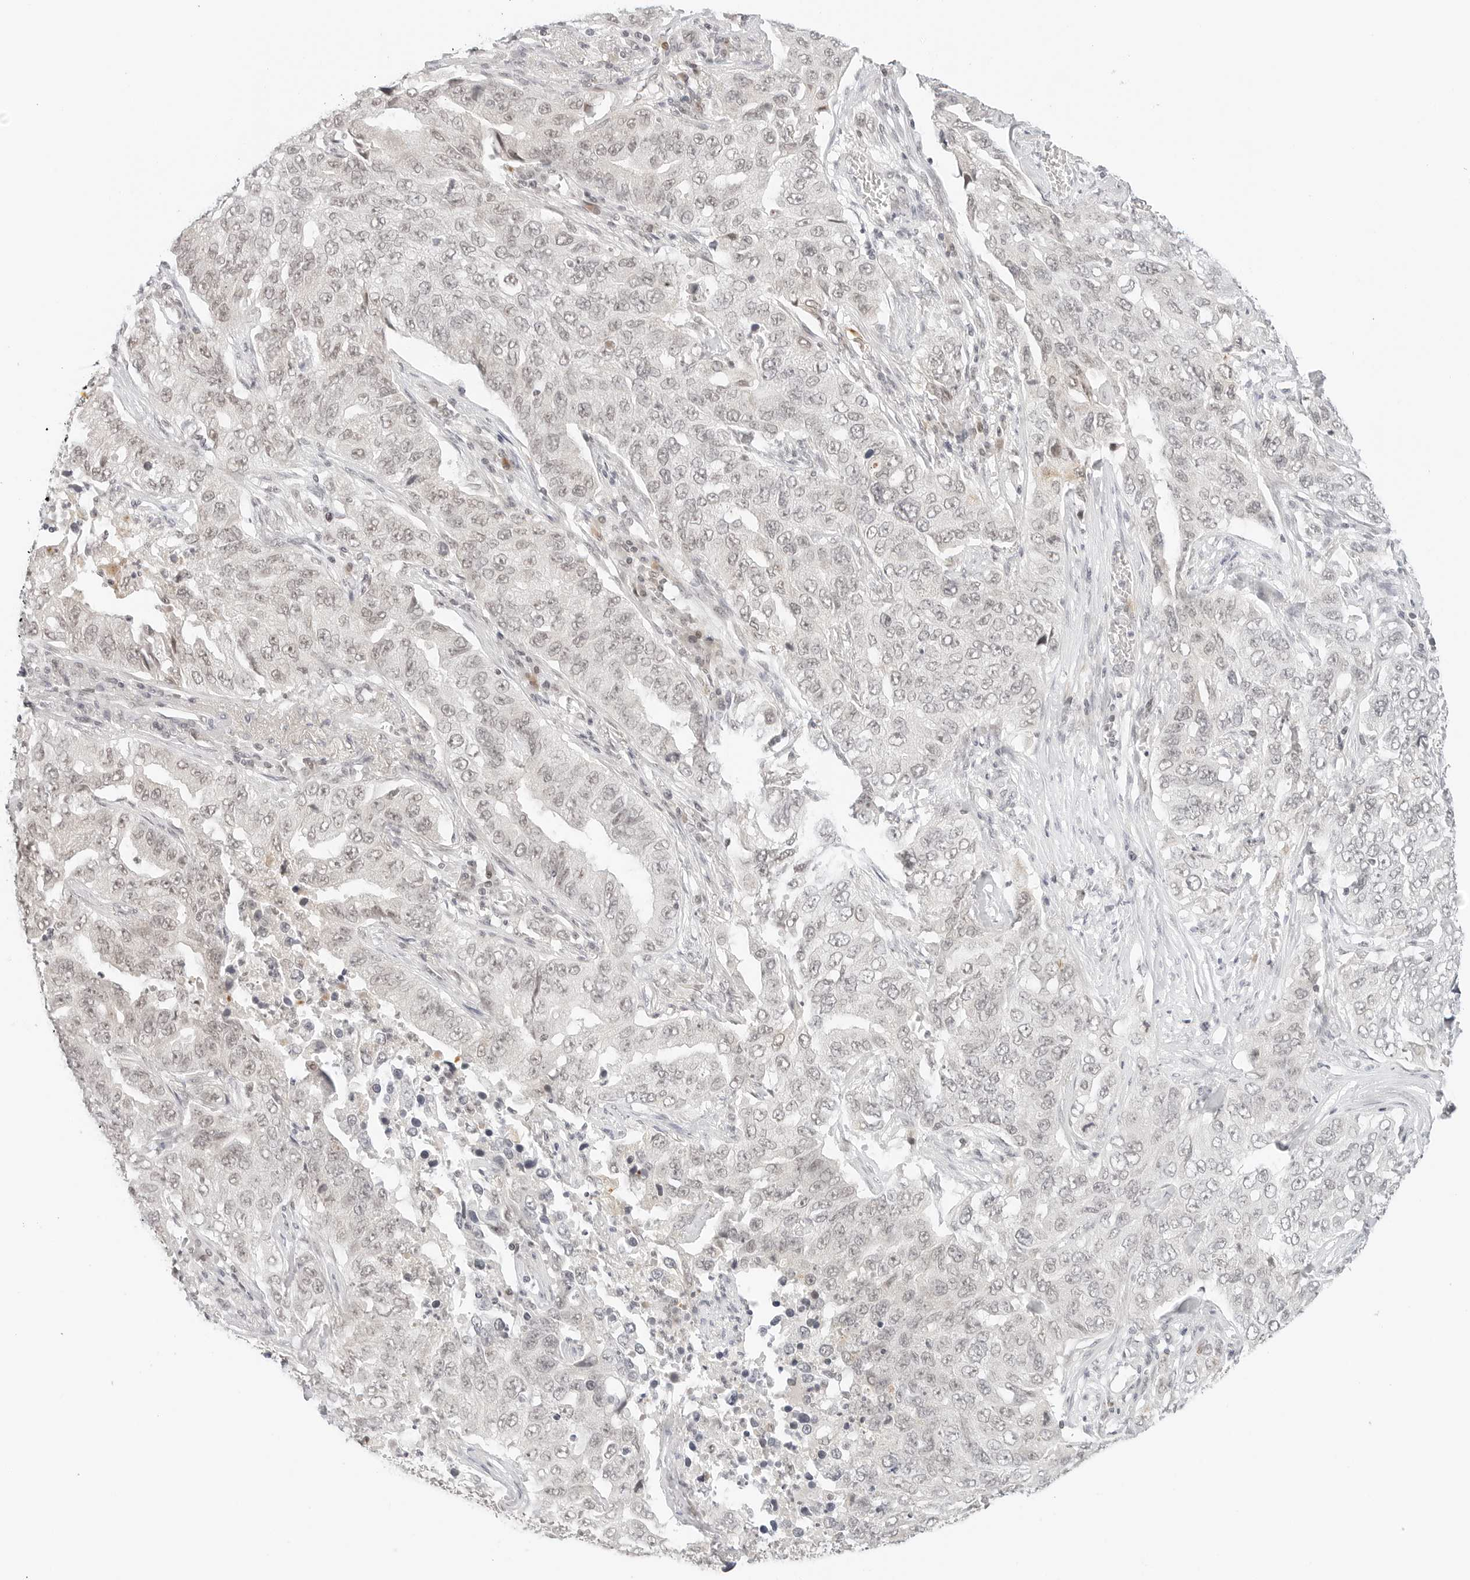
{"staining": {"intensity": "negative", "quantity": "none", "location": "none"}, "tissue": "lung cancer", "cell_type": "Tumor cells", "image_type": "cancer", "snomed": [{"axis": "morphology", "description": "Adenocarcinoma, NOS"}, {"axis": "topography", "description": "Lung"}], "caption": "This is an immunohistochemistry (IHC) image of adenocarcinoma (lung). There is no staining in tumor cells.", "gene": "NEO1", "patient": {"sex": "female", "age": 51}}